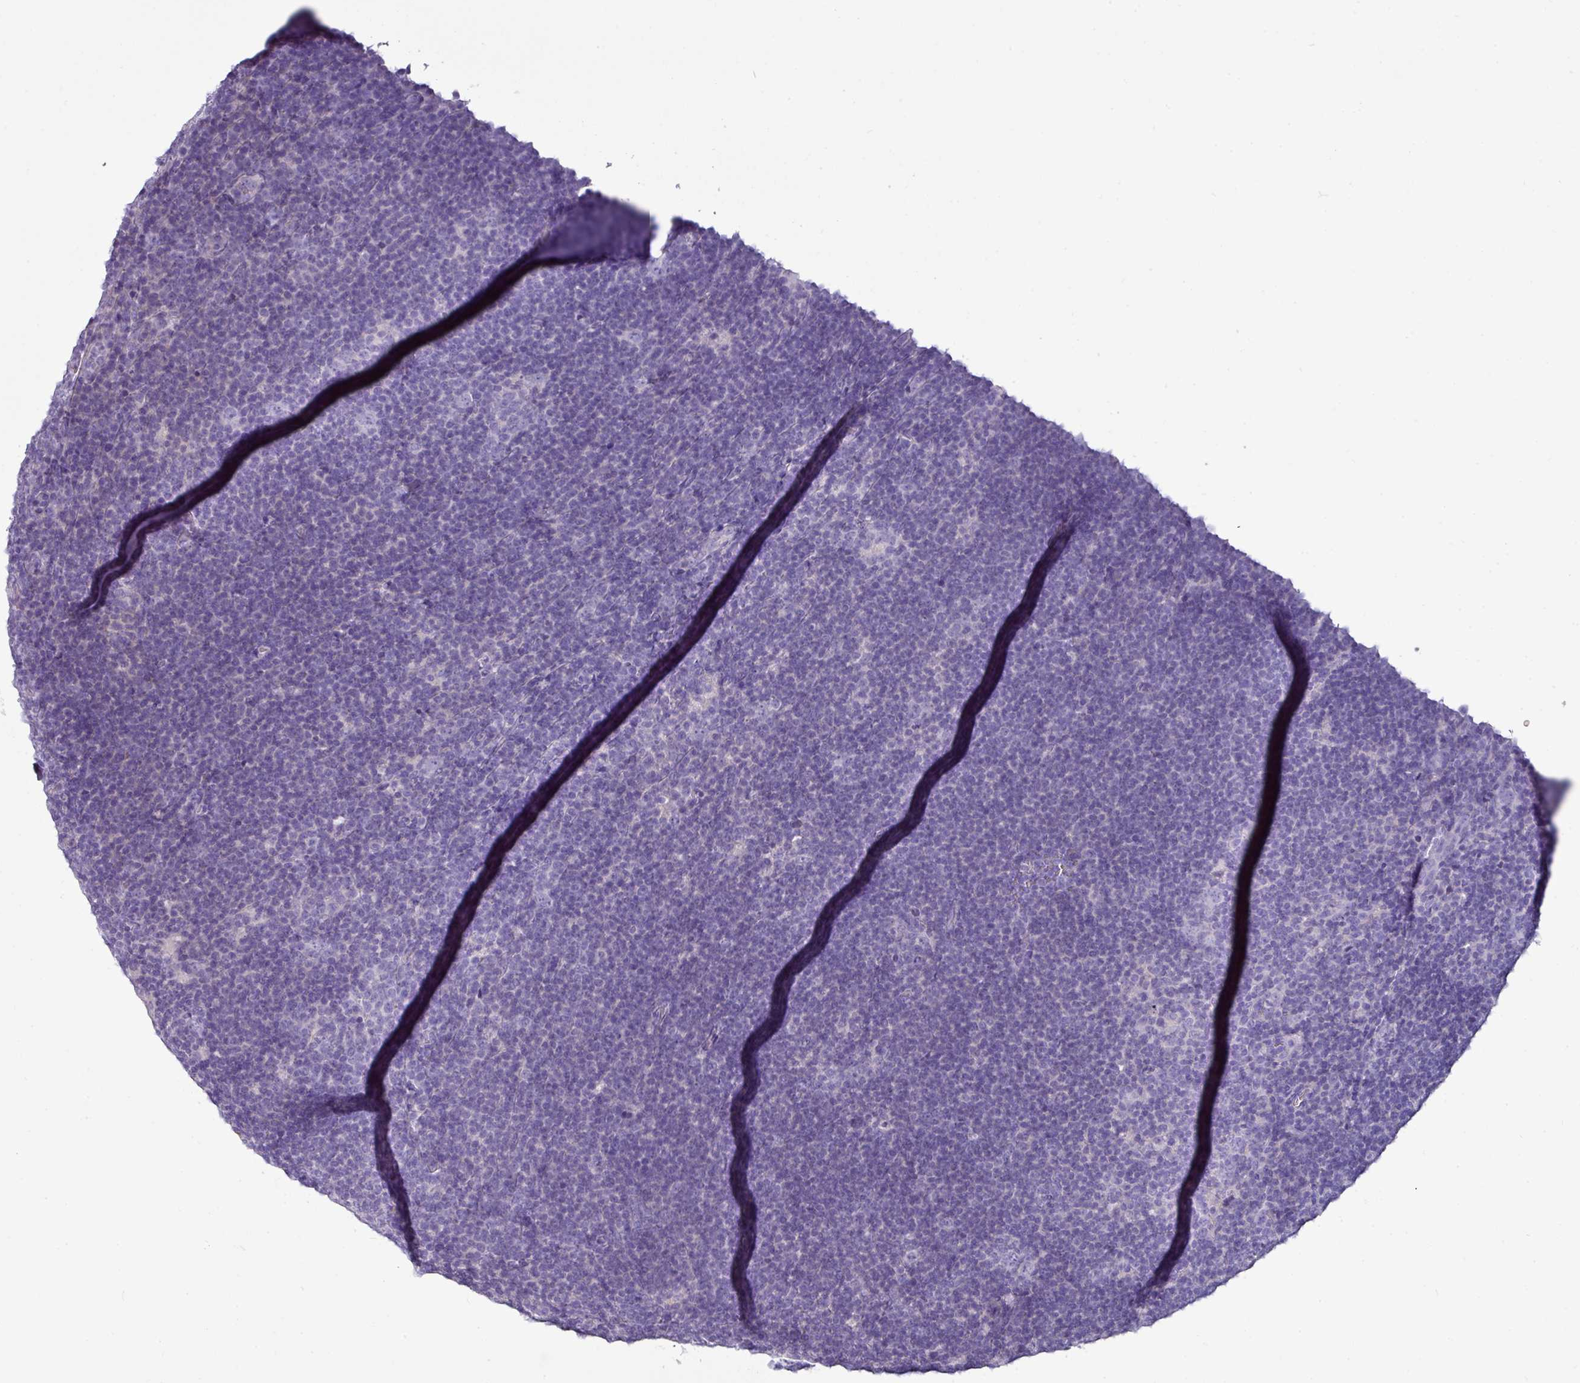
{"staining": {"intensity": "negative", "quantity": "none", "location": "none"}, "tissue": "lymphoma", "cell_type": "Tumor cells", "image_type": "cancer", "snomed": [{"axis": "morphology", "description": "Hodgkin's disease, NOS"}, {"axis": "topography", "description": "Lymph node"}], "caption": "IHC micrograph of lymphoma stained for a protein (brown), which demonstrates no staining in tumor cells. The staining is performed using DAB (3,3'-diaminobenzidine) brown chromogen with nuclei counter-stained in using hematoxylin.", "gene": "GSTA3", "patient": {"sex": "female", "age": 57}}